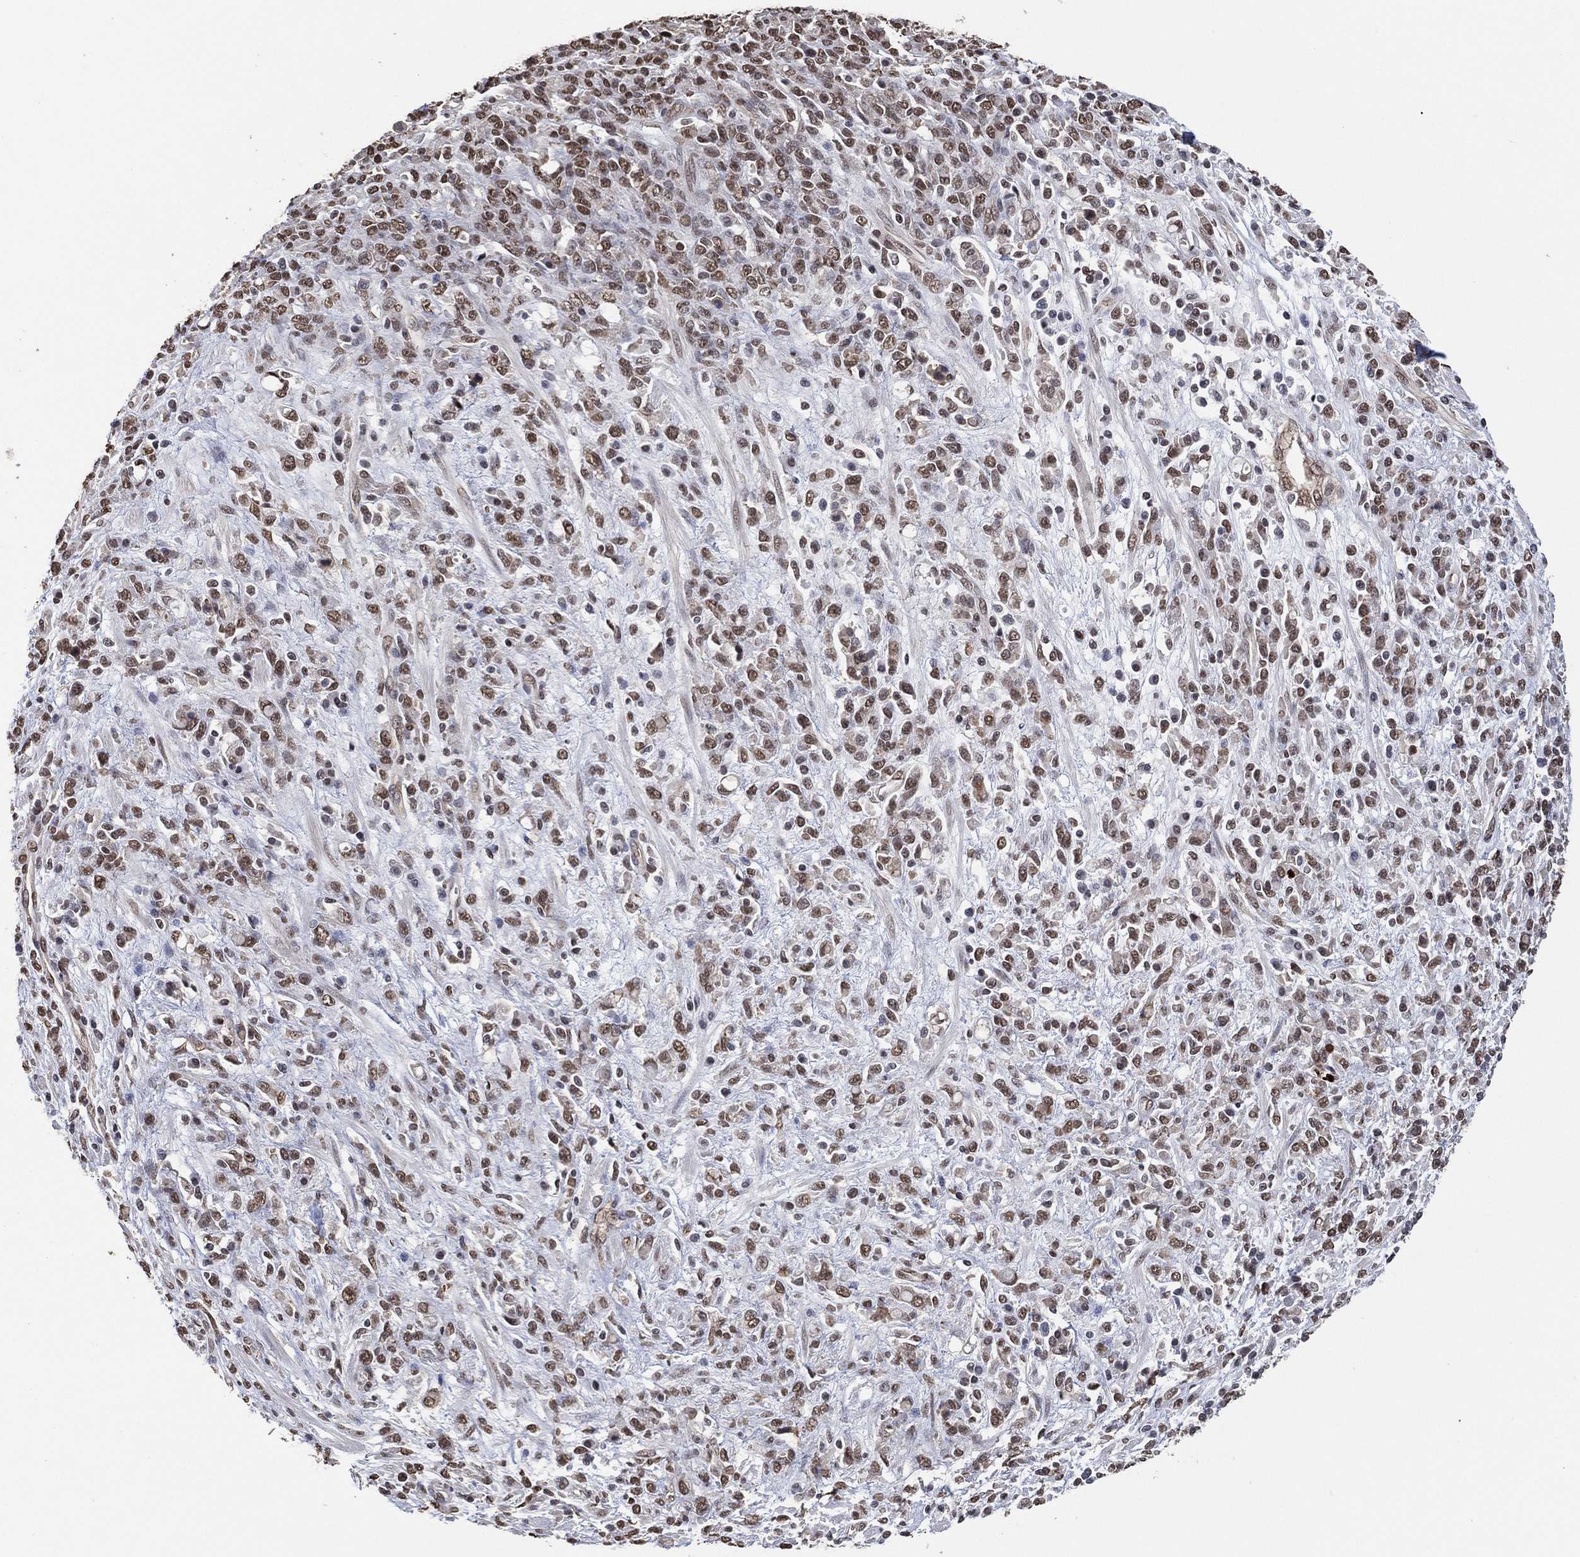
{"staining": {"intensity": "weak", "quantity": "25%-75%", "location": "nuclear"}, "tissue": "stomach cancer", "cell_type": "Tumor cells", "image_type": "cancer", "snomed": [{"axis": "morphology", "description": "Adenocarcinoma, NOS"}, {"axis": "topography", "description": "Stomach"}], "caption": "Immunohistochemistry image of neoplastic tissue: stomach adenocarcinoma stained using immunohistochemistry (IHC) reveals low levels of weak protein expression localized specifically in the nuclear of tumor cells, appearing as a nuclear brown color.", "gene": "EHMT1", "patient": {"sex": "female", "age": 57}}